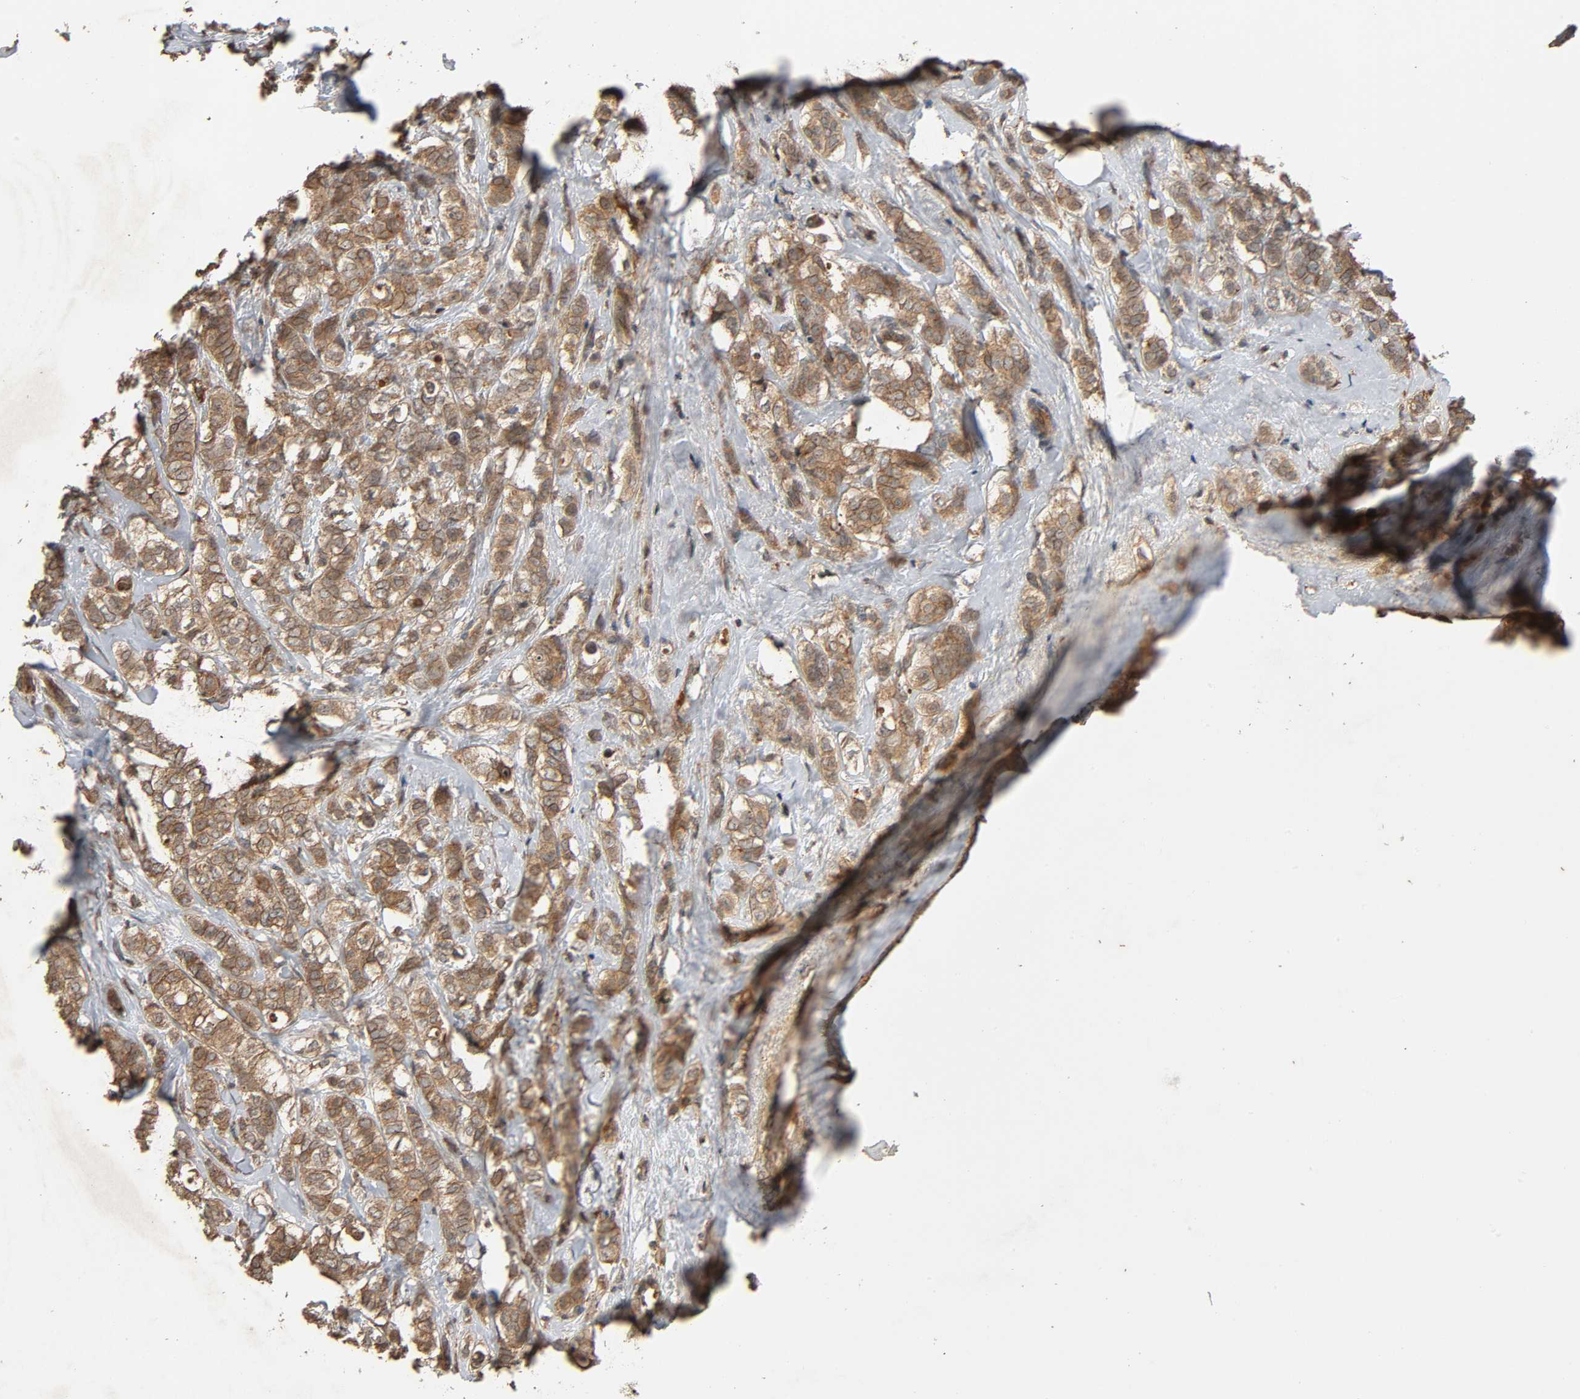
{"staining": {"intensity": "moderate", "quantity": ">75%", "location": "cytoplasmic/membranous"}, "tissue": "breast cancer", "cell_type": "Tumor cells", "image_type": "cancer", "snomed": [{"axis": "morphology", "description": "Lobular carcinoma"}, {"axis": "topography", "description": "Breast"}], "caption": "Immunohistochemical staining of breast cancer (lobular carcinoma) reveals medium levels of moderate cytoplasmic/membranous protein staining in approximately >75% of tumor cells.", "gene": "MAP3K8", "patient": {"sex": "female", "age": 60}}